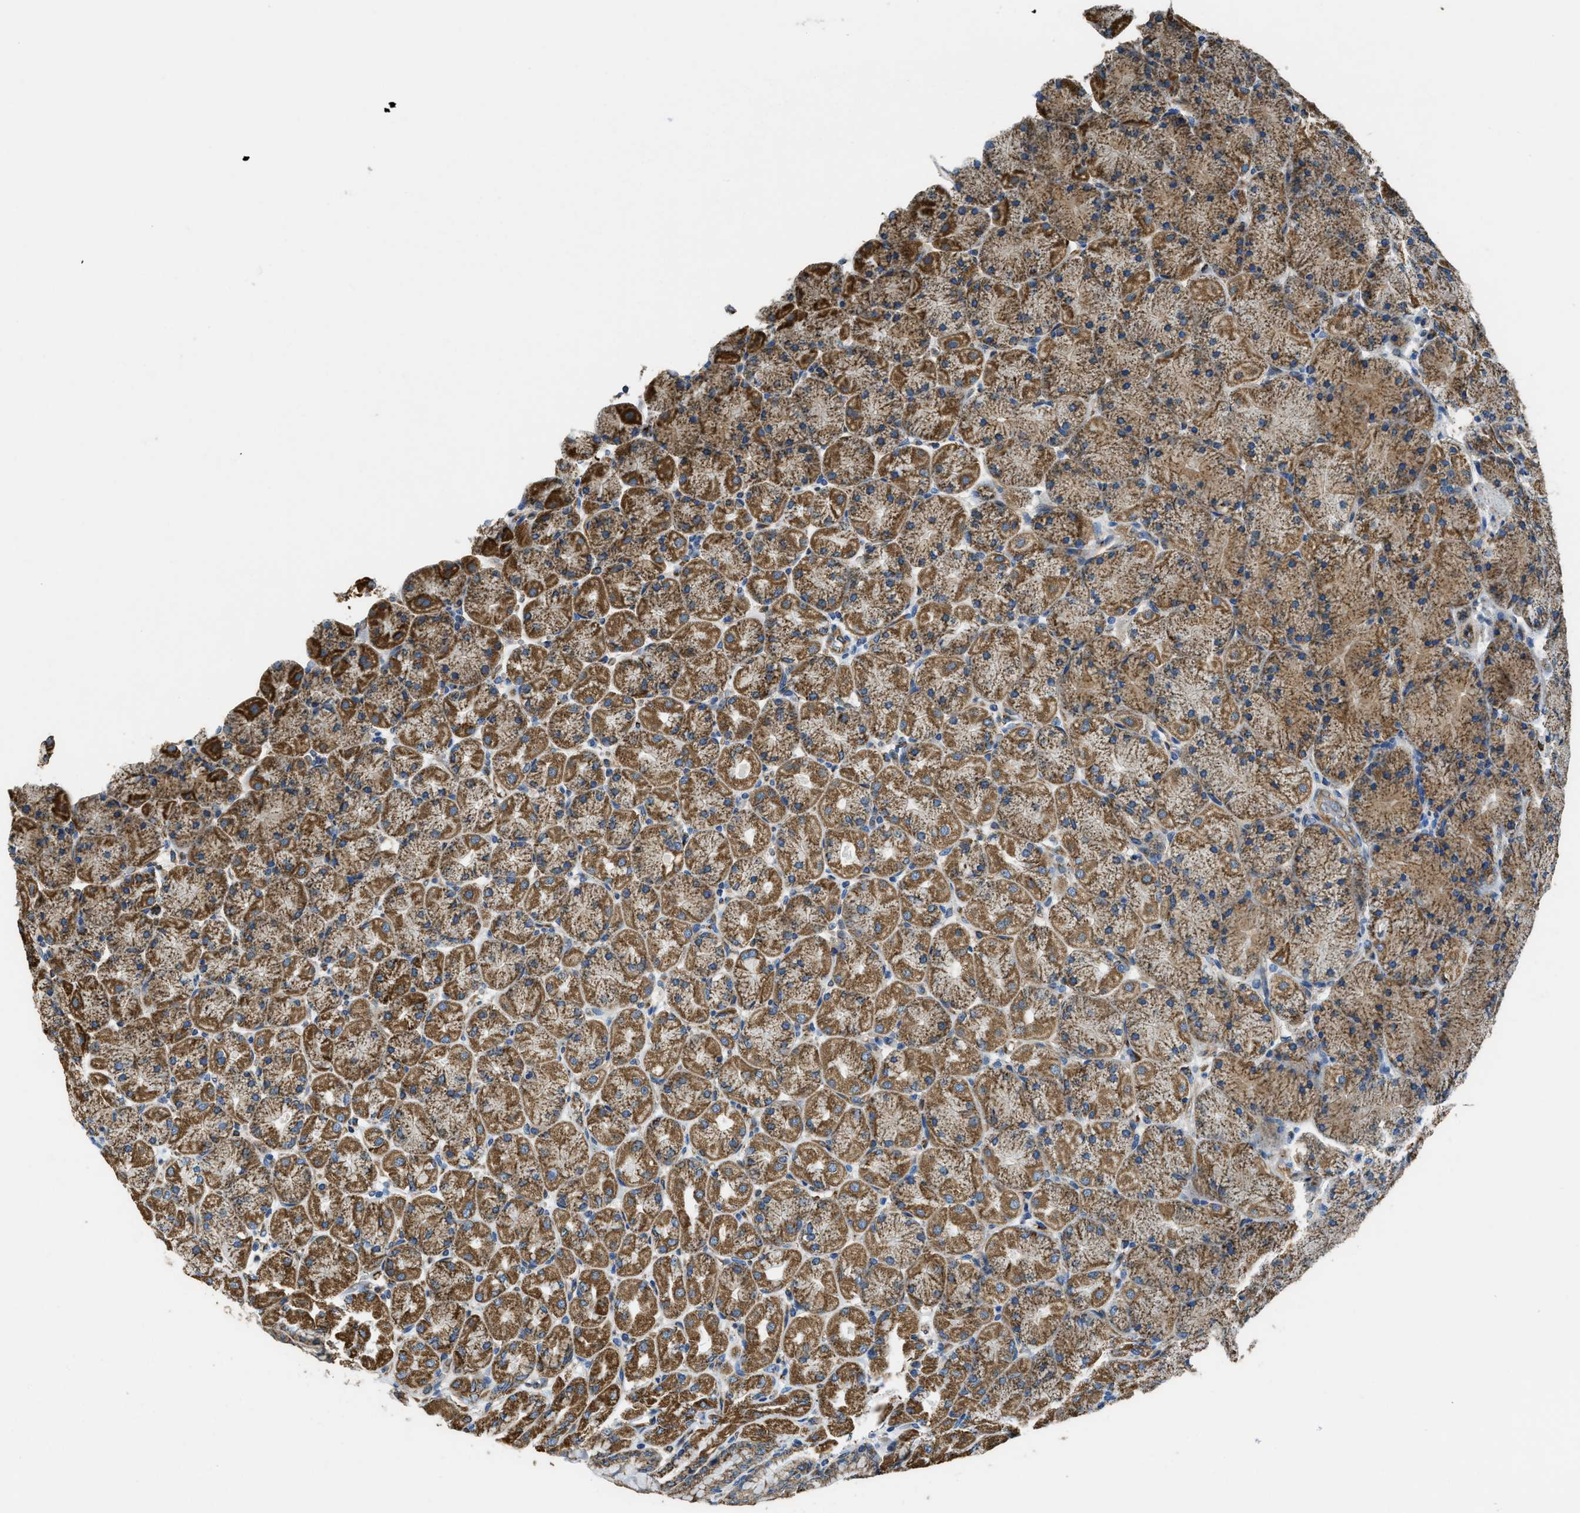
{"staining": {"intensity": "moderate", "quantity": ">75%", "location": "cytoplasmic/membranous"}, "tissue": "stomach", "cell_type": "Glandular cells", "image_type": "normal", "snomed": [{"axis": "morphology", "description": "Normal tissue, NOS"}, {"axis": "topography", "description": "Stomach, upper"}], "caption": "Moderate cytoplasmic/membranous protein positivity is appreciated in about >75% of glandular cells in stomach.", "gene": "STK33", "patient": {"sex": "female", "age": 56}}